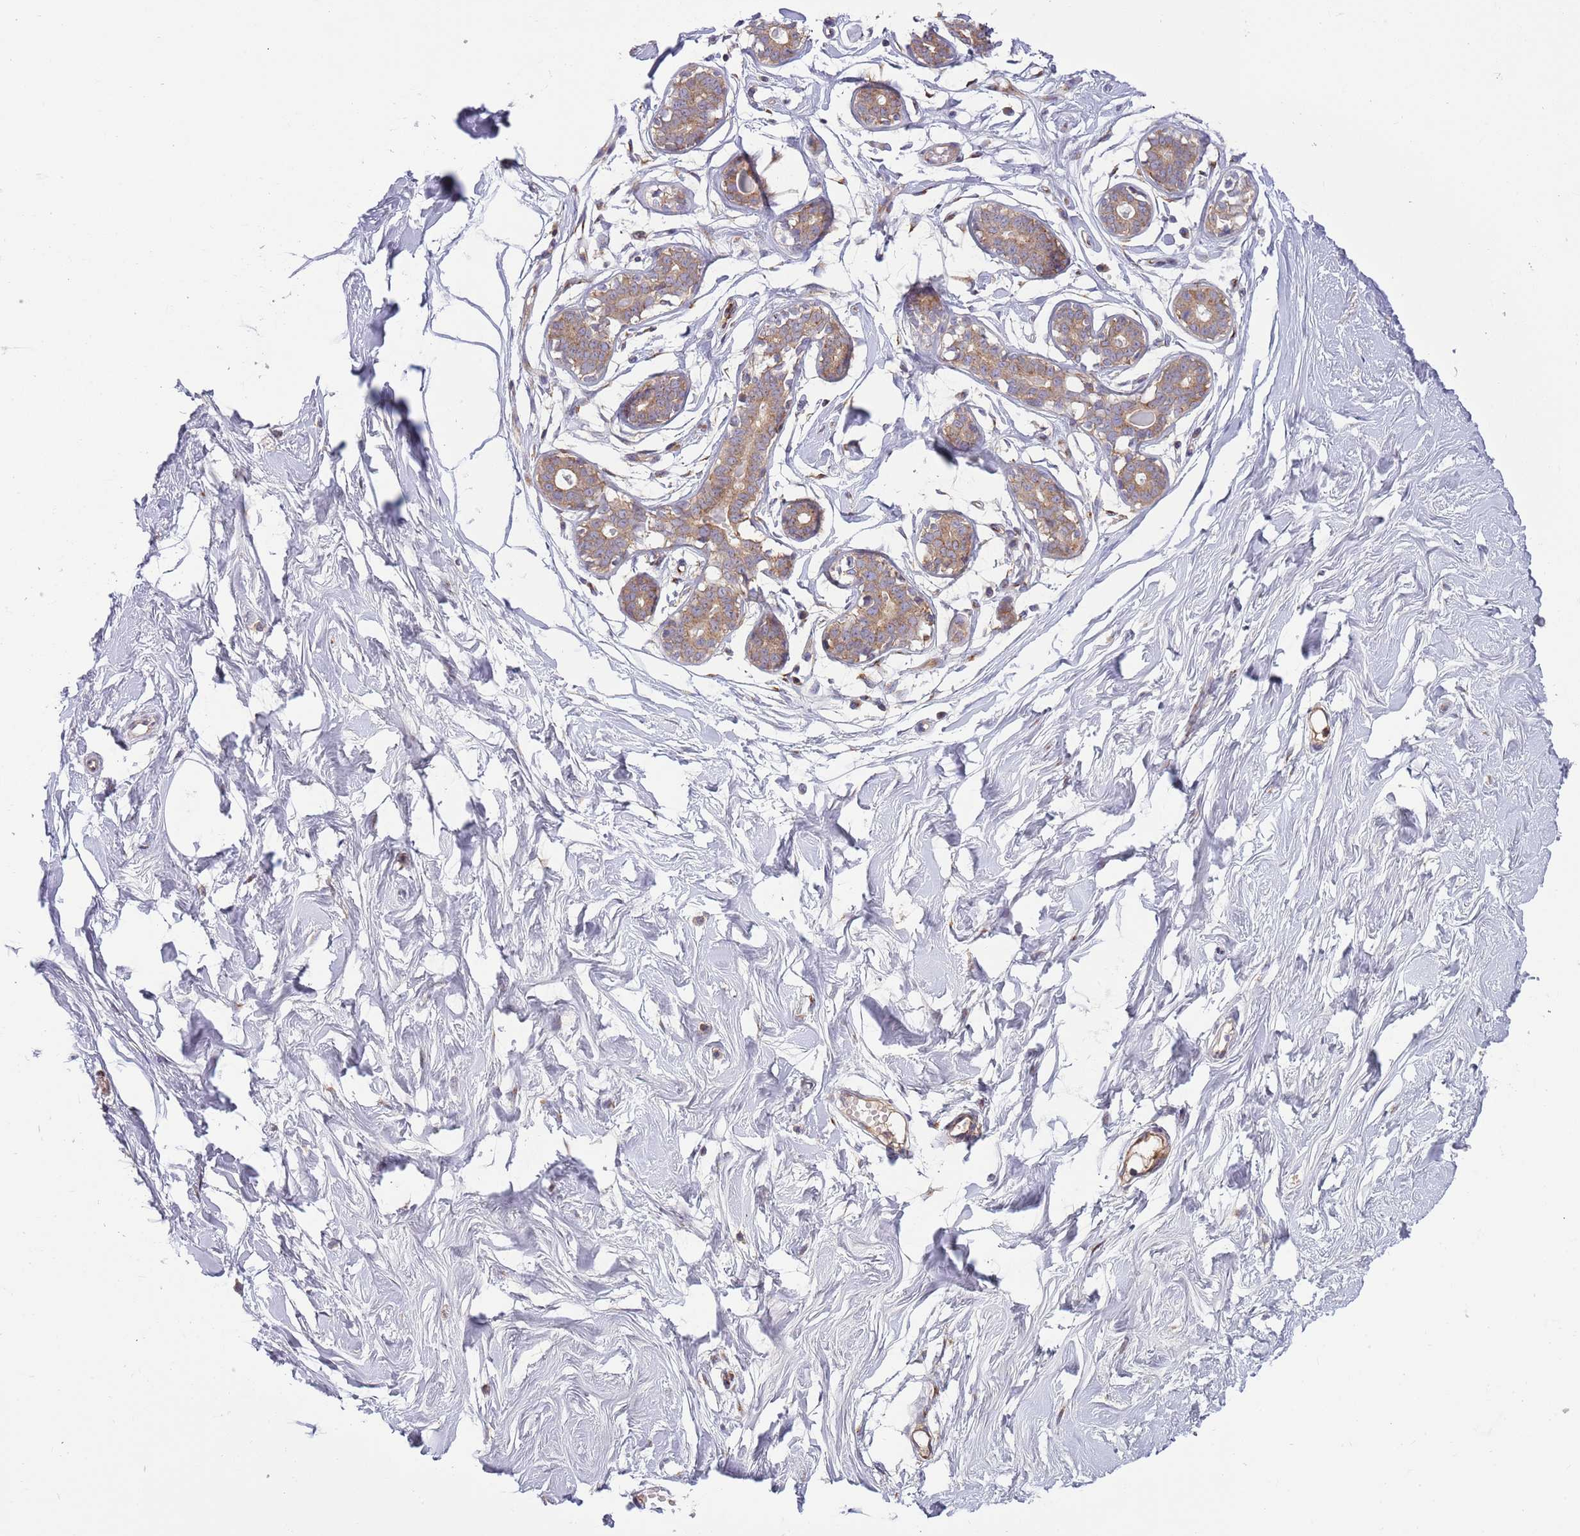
{"staining": {"intensity": "negative", "quantity": "none", "location": "none"}, "tissue": "breast", "cell_type": "Adipocytes", "image_type": "normal", "snomed": [{"axis": "morphology", "description": "Normal tissue, NOS"}, {"axis": "morphology", "description": "Adenoma, NOS"}, {"axis": "topography", "description": "Breast"}], "caption": "An immunohistochemistry (IHC) image of normal breast is shown. There is no staining in adipocytes of breast. The staining is performed using DAB (3,3'-diaminobenzidine) brown chromogen with nuclei counter-stained in using hematoxylin.", "gene": "BTBD7", "patient": {"sex": "female", "age": 23}}